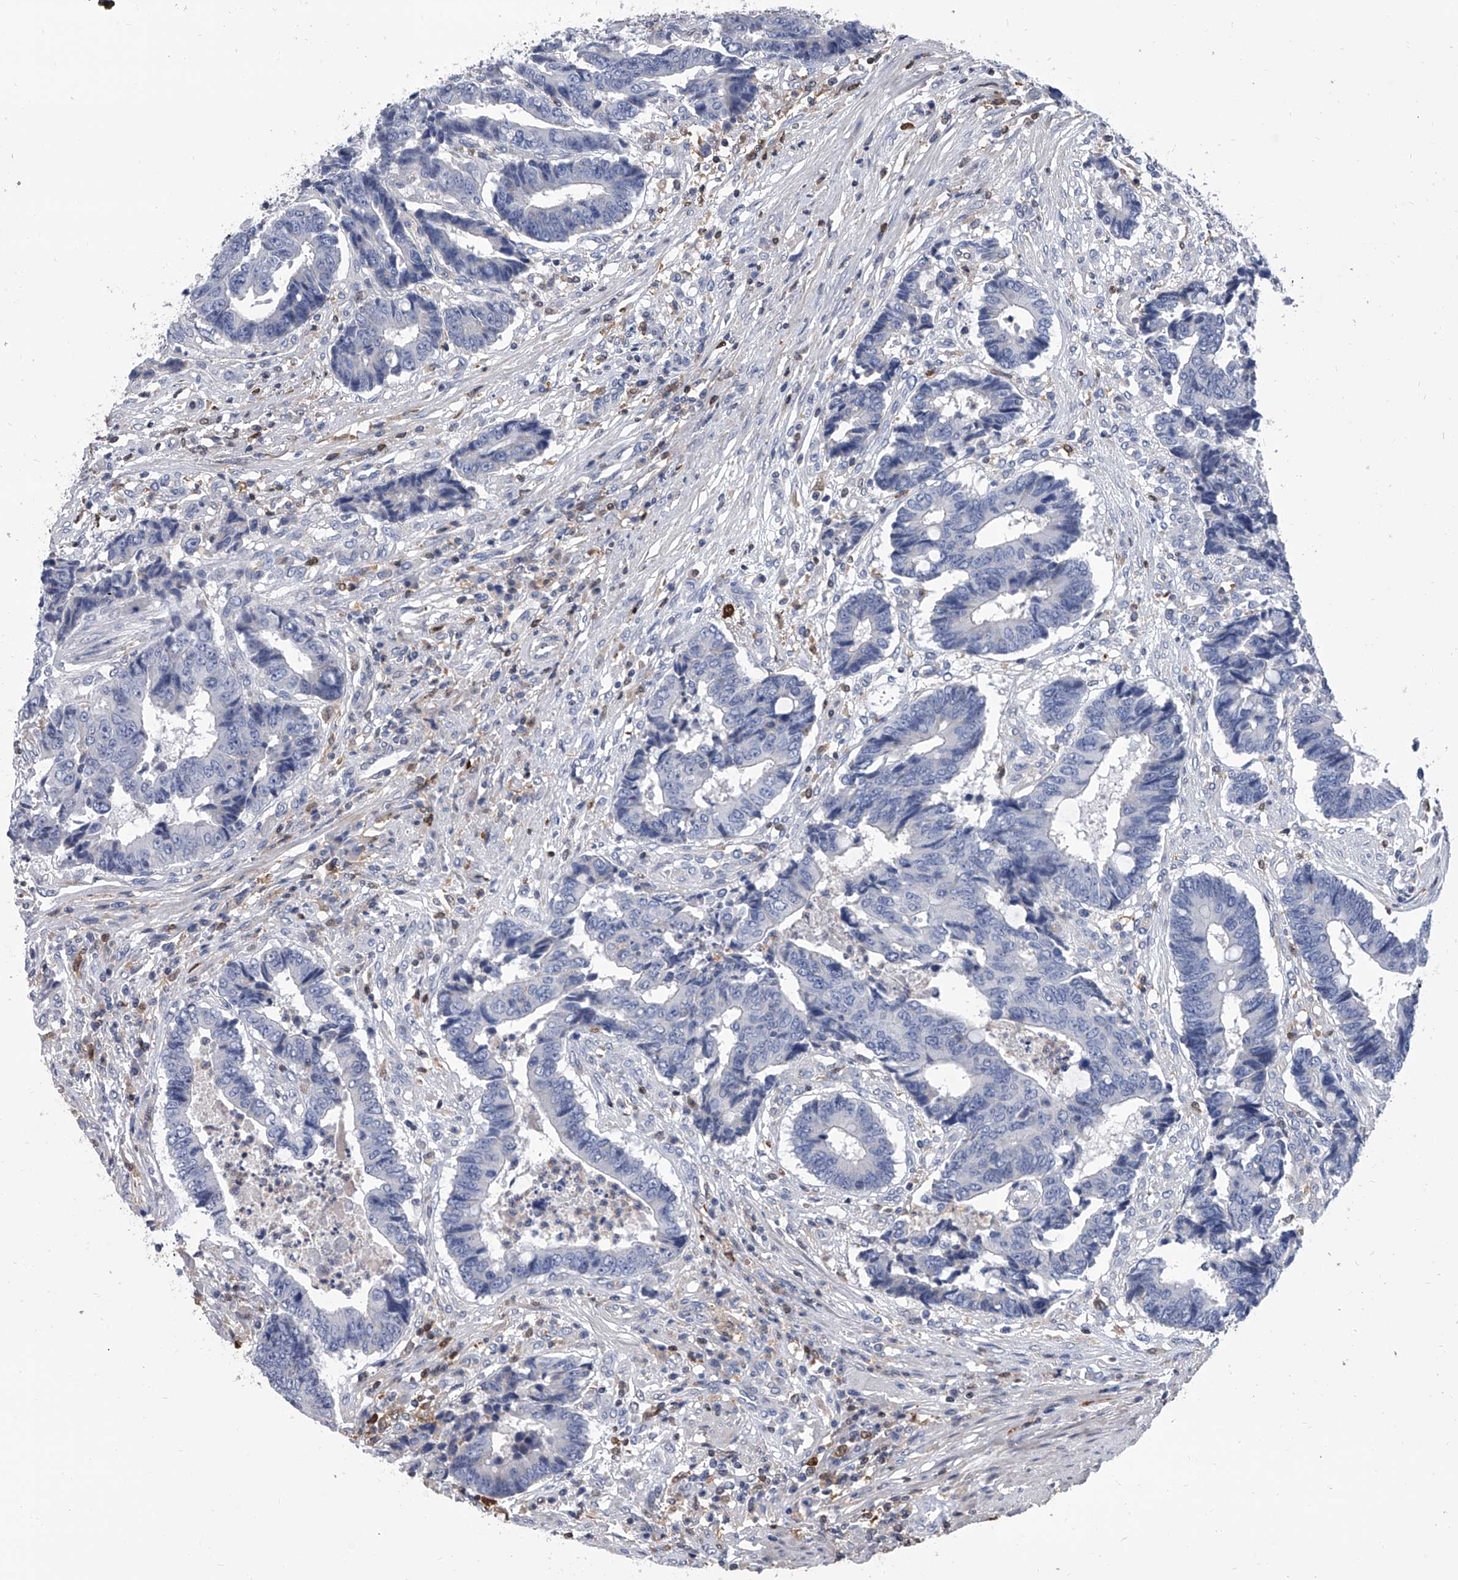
{"staining": {"intensity": "negative", "quantity": "none", "location": "none"}, "tissue": "colorectal cancer", "cell_type": "Tumor cells", "image_type": "cancer", "snomed": [{"axis": "morphology", "description": "Adenocarcinoma, NOS"}, {"axis": "topography", "description": "Rectum"}], "caption": "Colorectal cancer (adenocarcinoma) stained for a protein using immunohistochemistry (IHC) demonstrates no expression tumor cells.", "gene": "SERPINB9", "patient": {"sex": "male", "age": 84}}